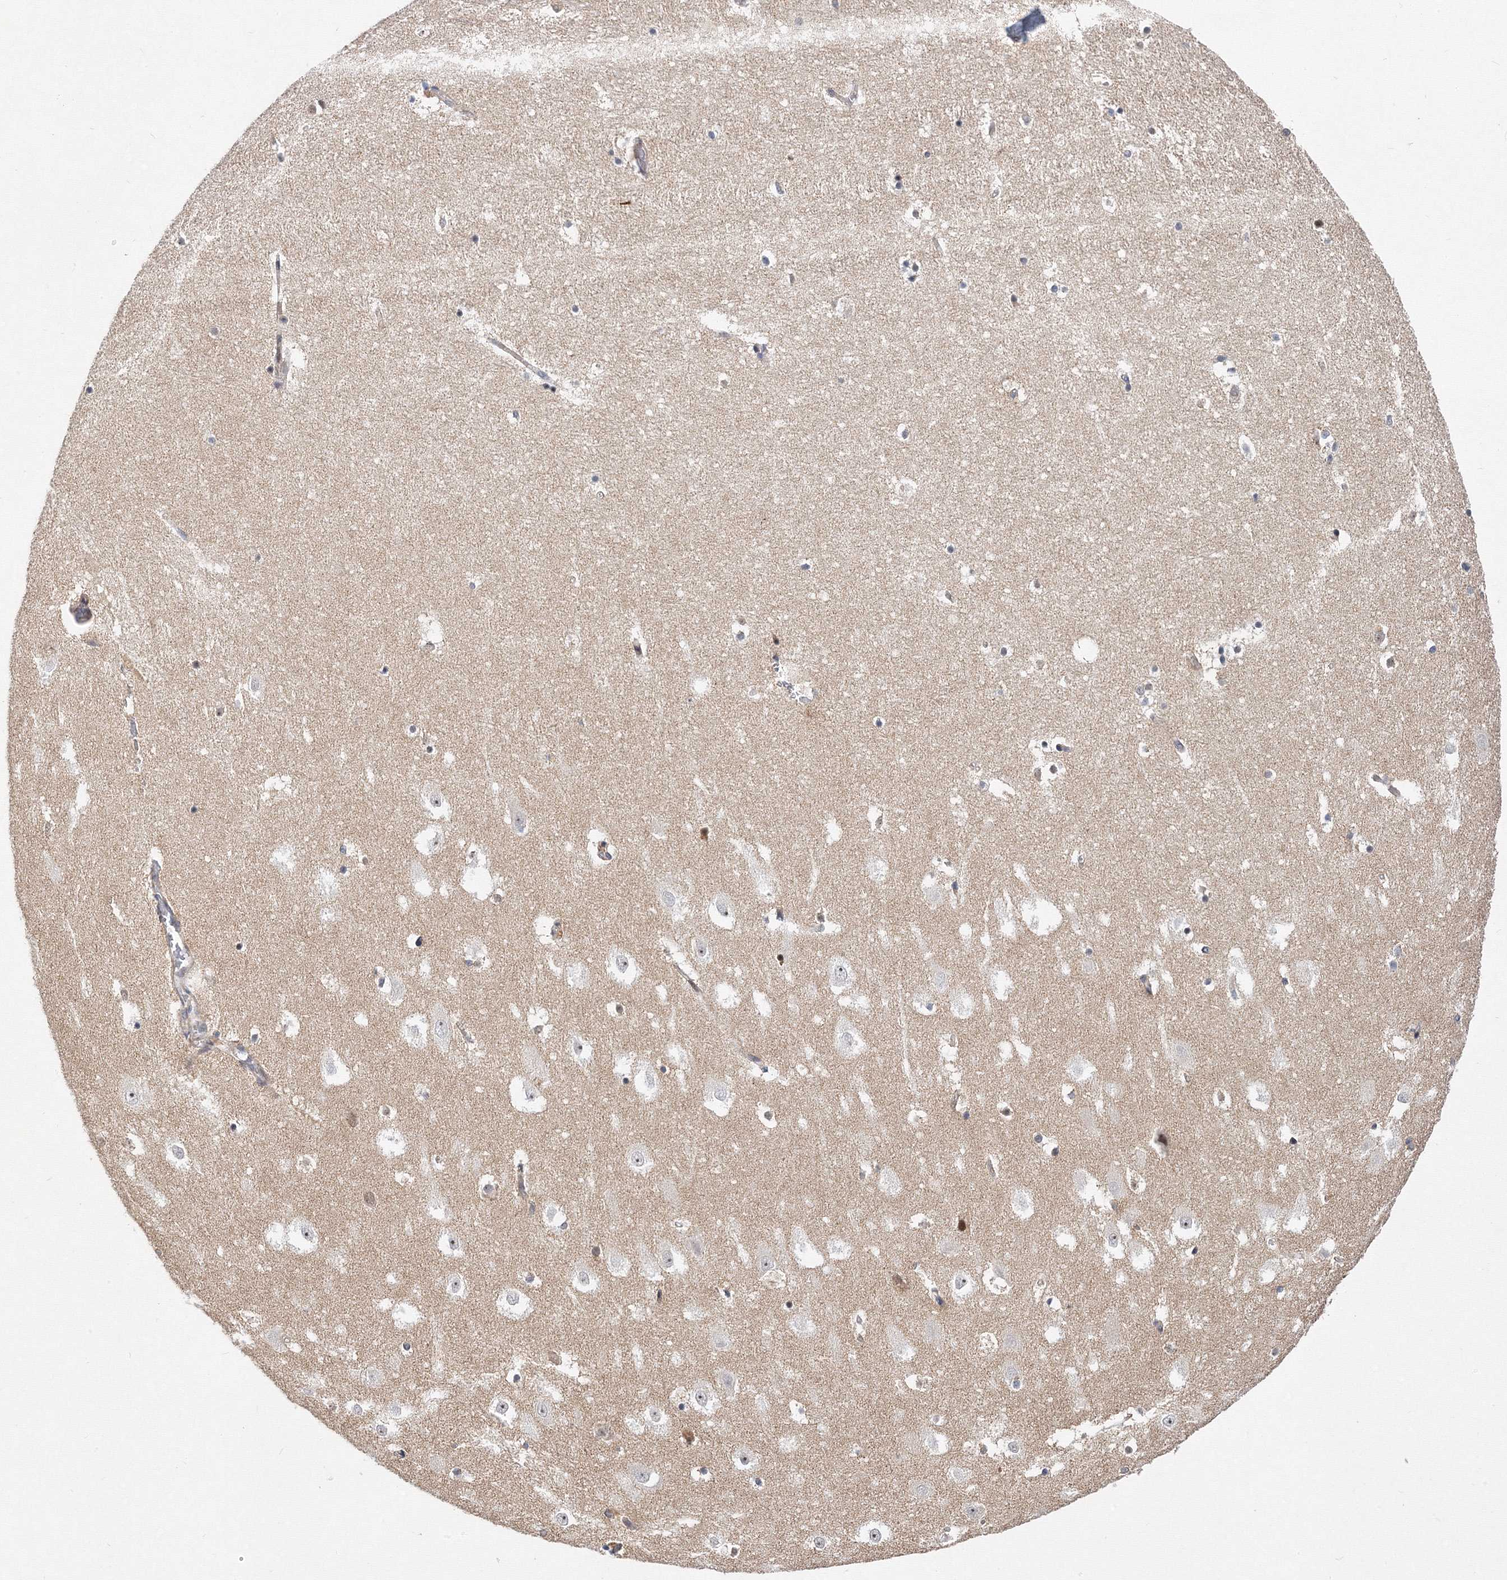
{"staining": {"intensity": "negative", "quantity": "none", "location": "none"}, "tissue": "hippocampus", "cell_type": "Glial cells", "image_type": "normal", "snomed": [{"axis": "morphology", "description": "Normal tissue, NOS"}, {"axis": "topography", "description": "Hippocampus"}], "caption": "This is an IHC photomicrograph of benign hippocampus. There is no expression in glial cells.", "gene": "GPN1", "patient": {"sex": "female", "age": 52}}